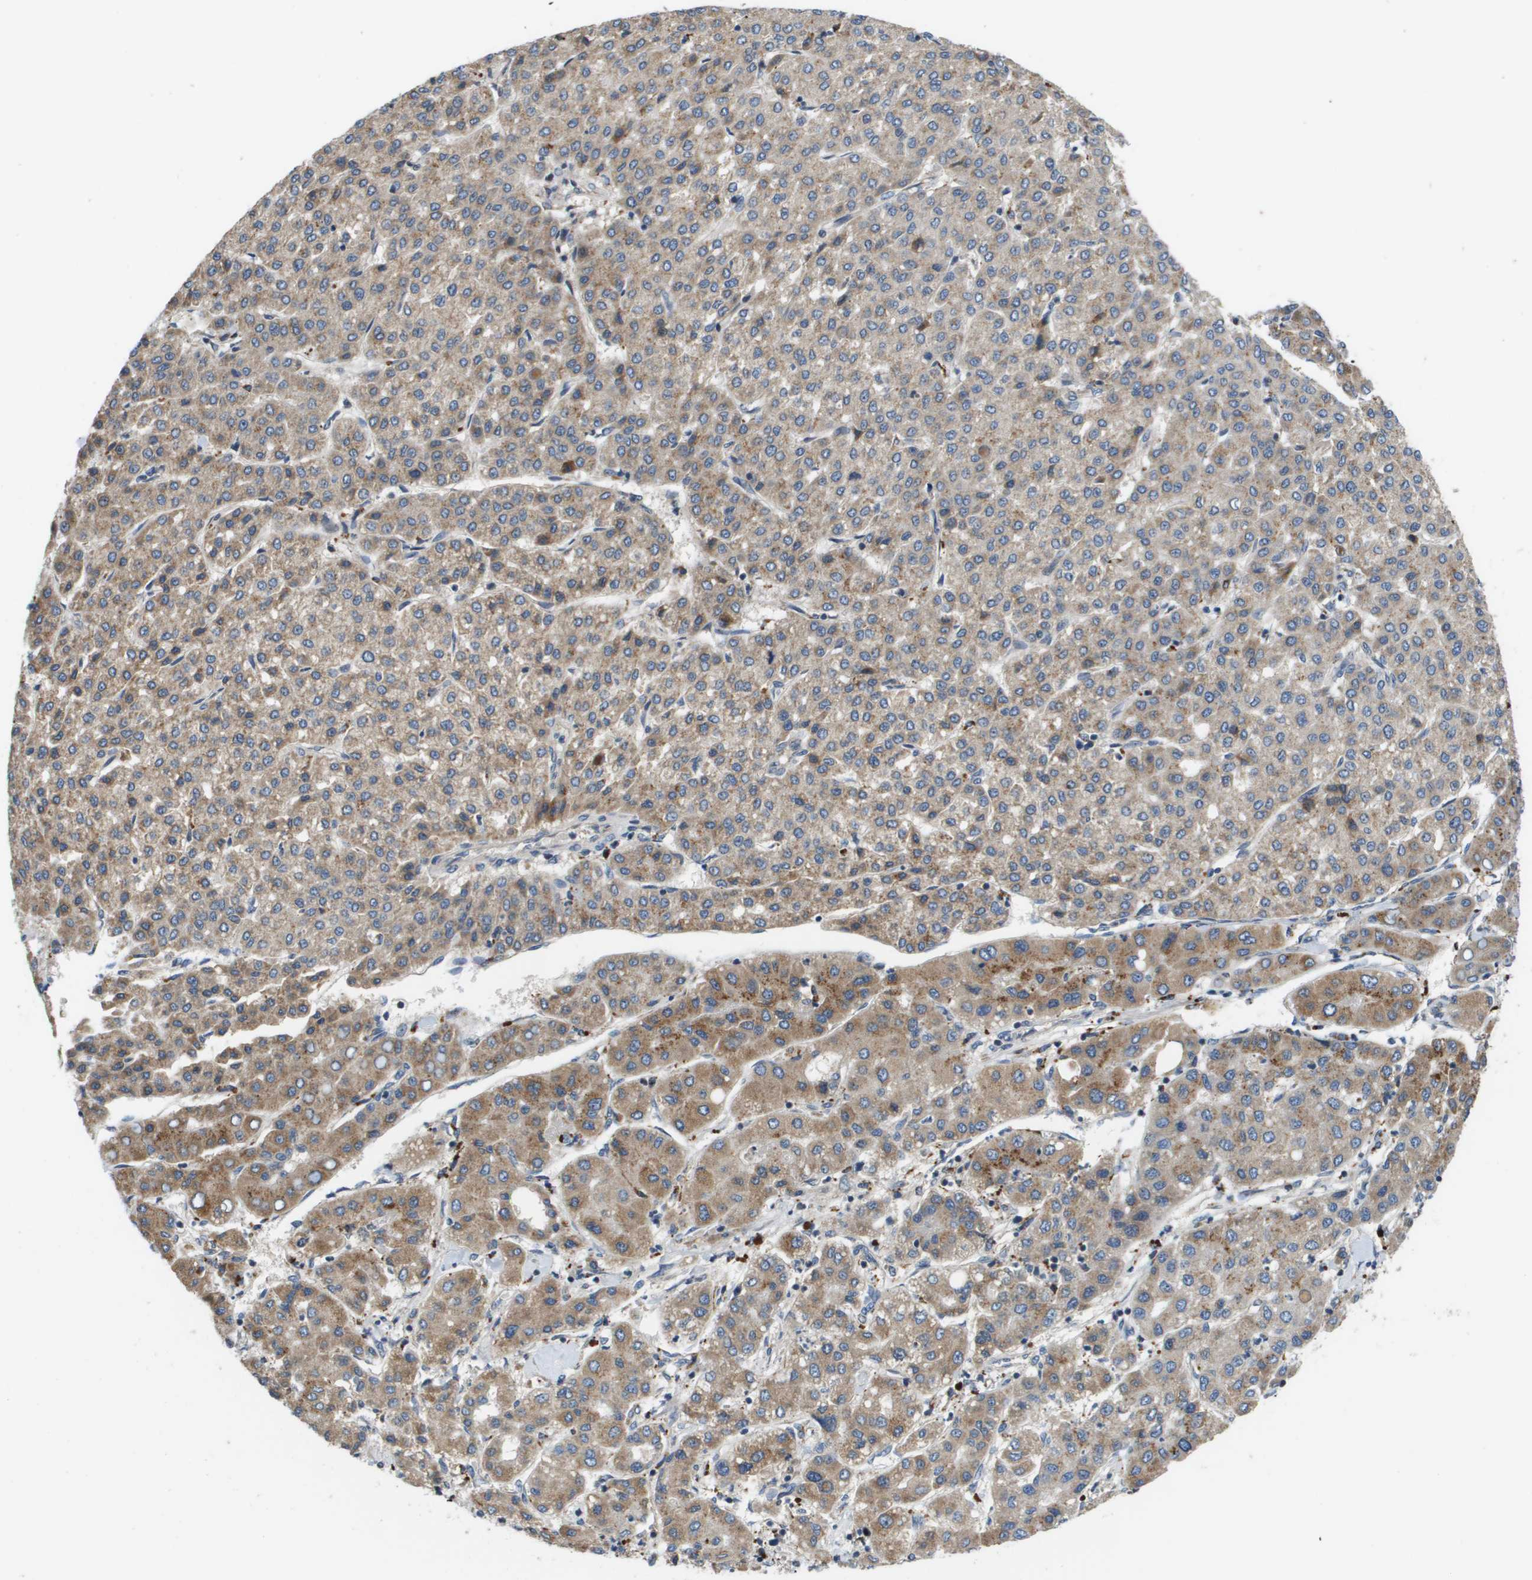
{"staining": {"intensity": "moderate", "quantity": ">75%", "location": "cytoplasmic/membranous"}, "tissue": "liver cancer", "cell_type": "Tumor cells", "image_type": "cancer", "snomed": [{"axis": "morphology", "description": "Carcinoma, Hepatocellular, NOS"}, {"axis": "topography", "description": "Liver"}], "caption": "Protein analysis of liver hepatocellular carcinoma tissue reveals moderate cytoplasmic/membranous expression in approximately >75% of tumor cells.", "gene": "SLC25A20", "patient": {"sex": "male", "age": 65}}